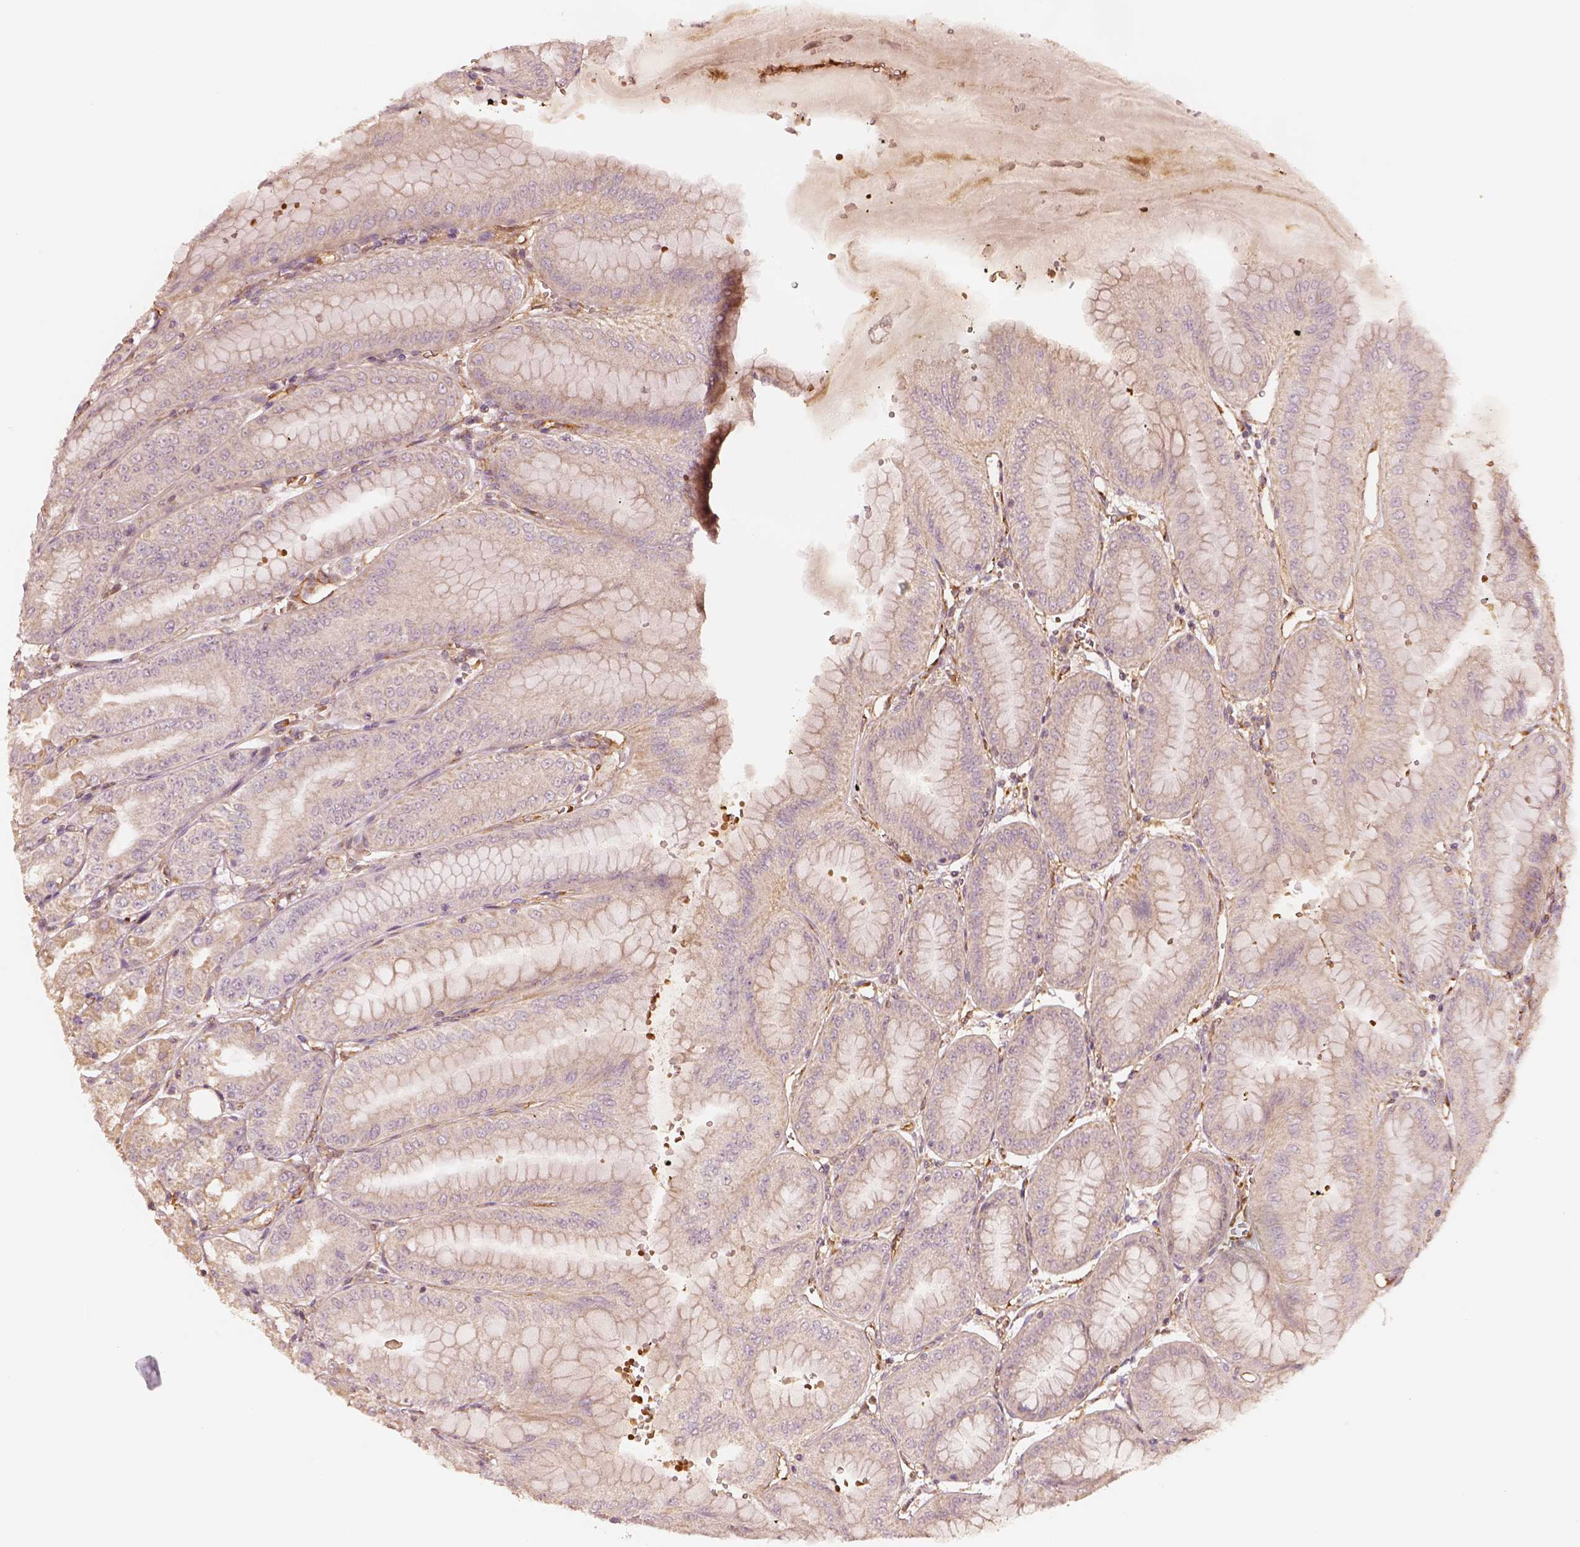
{"staining": {"intensity": "moderate", "quantity": "25%-75%", "location": "cytoplasmic/membranous"}, "tissue": "stomach", "cell_type": "Glandular cells", "image_type": "normal", "snomed": [{"axis": "morphology", "description": "Normal tissue, NOS"}, {"axis": "topography", "description": "Stomach, lower"}], "caption": "Normal stomach demonstrates moderate cytoplasmic/membranous positivity in approximately 25%-75% of glandular cells, visualized by immunohistochemistry.", "gene": "FSCN1", "patient": {"sex": "male", "age": 71}}